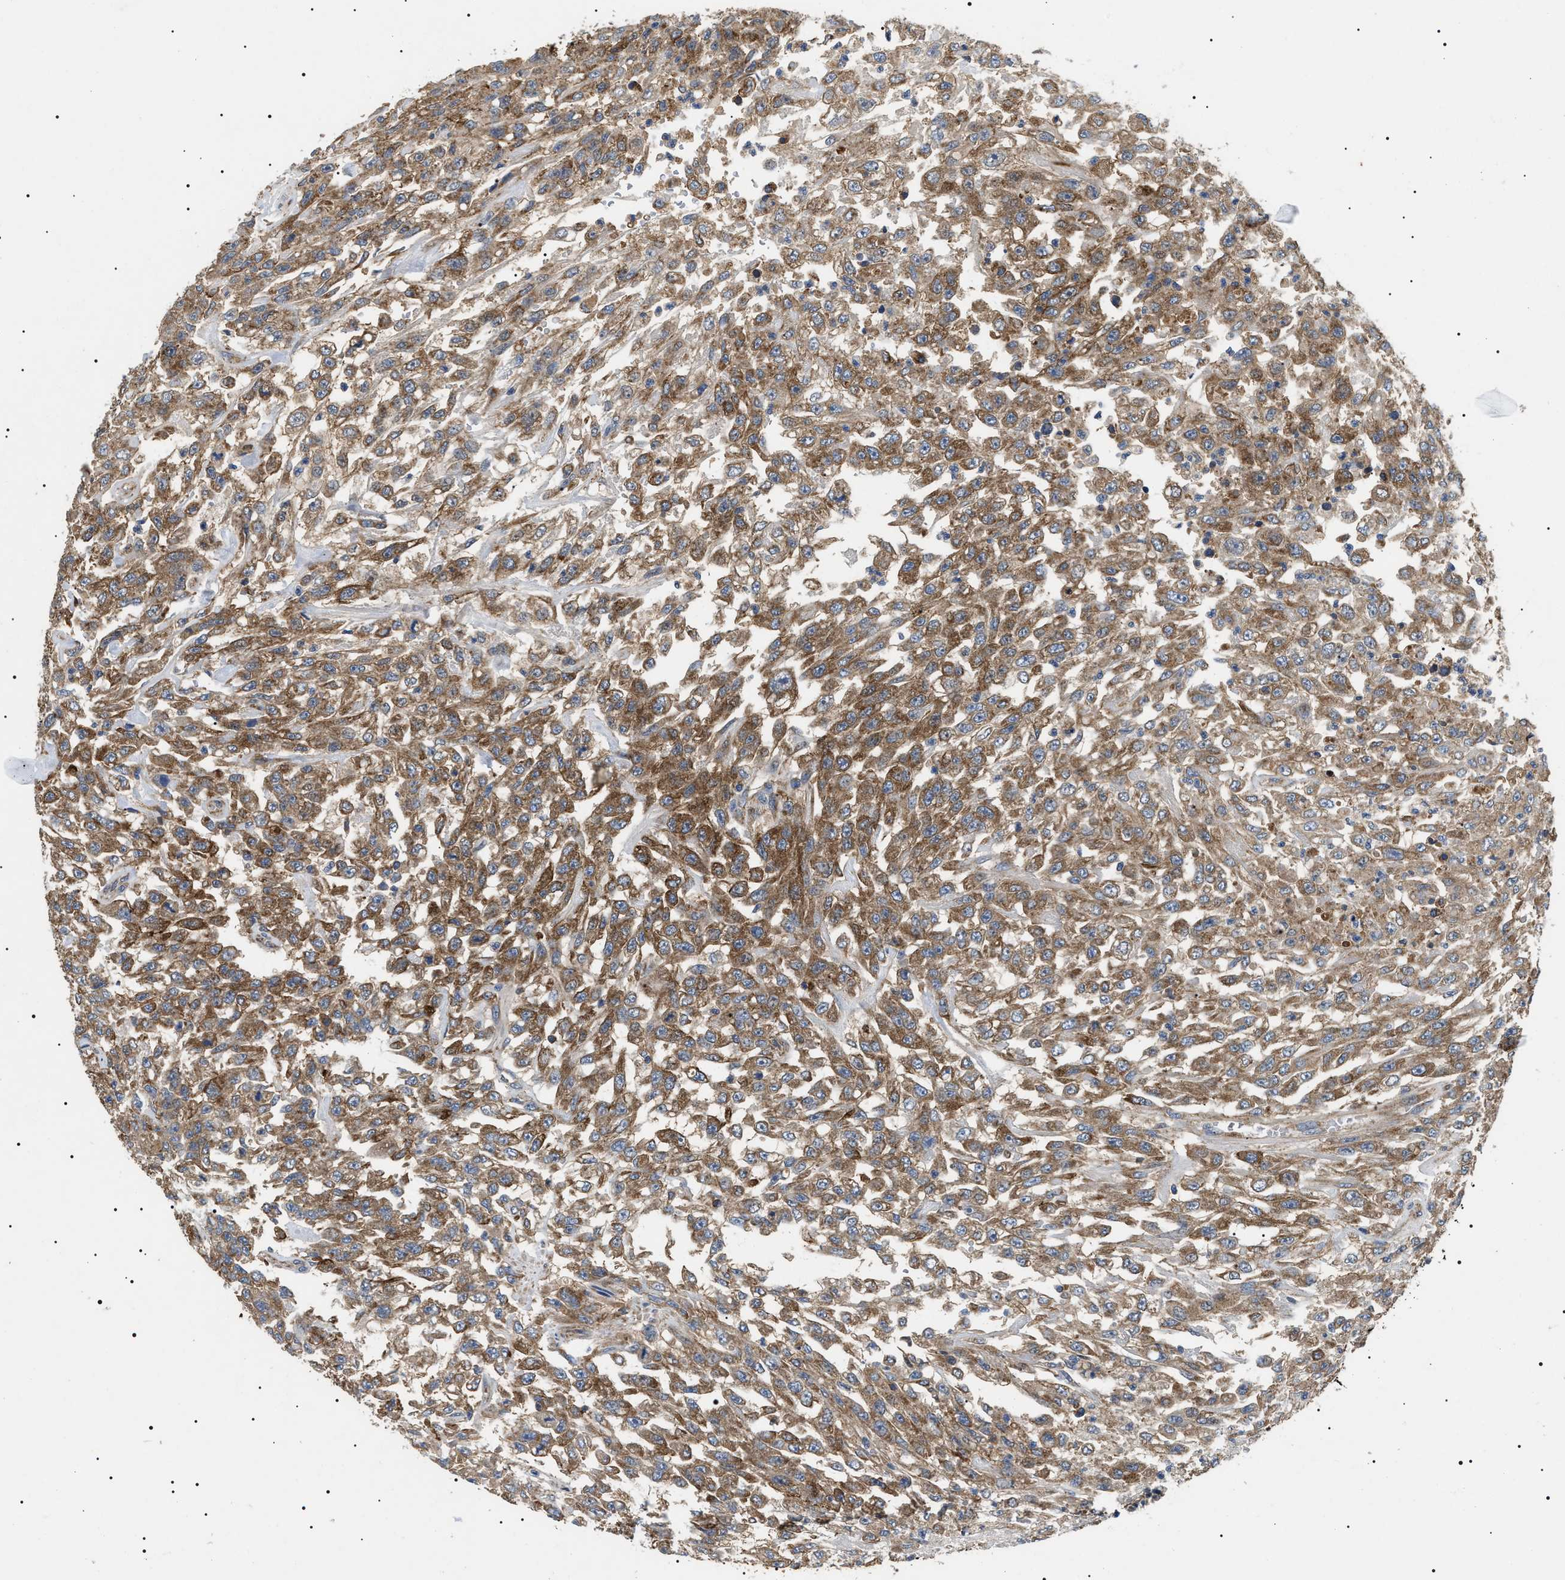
{"staining": {"intensity": "moderate", "quantity": ">75%", "location": "cytoplasmic/membranous"}, "tissue": "urothelial cancer", "cell_type": "Tumor cells", "image_type": "cancer", "snomed": [{"axis": "morphology", "description": "Urothelial carcinoma, High grade"}, {"axis": "topography", "description": "Urinary bladder"}], "caption": "The immunohistochemical stain highlights moderate cytoplasmic/membranous staining in tumor cells of high-grade urothelial carcinoma tissue.", "gene": "OXSM", "patient": {"sex": "male", "age": 46}}